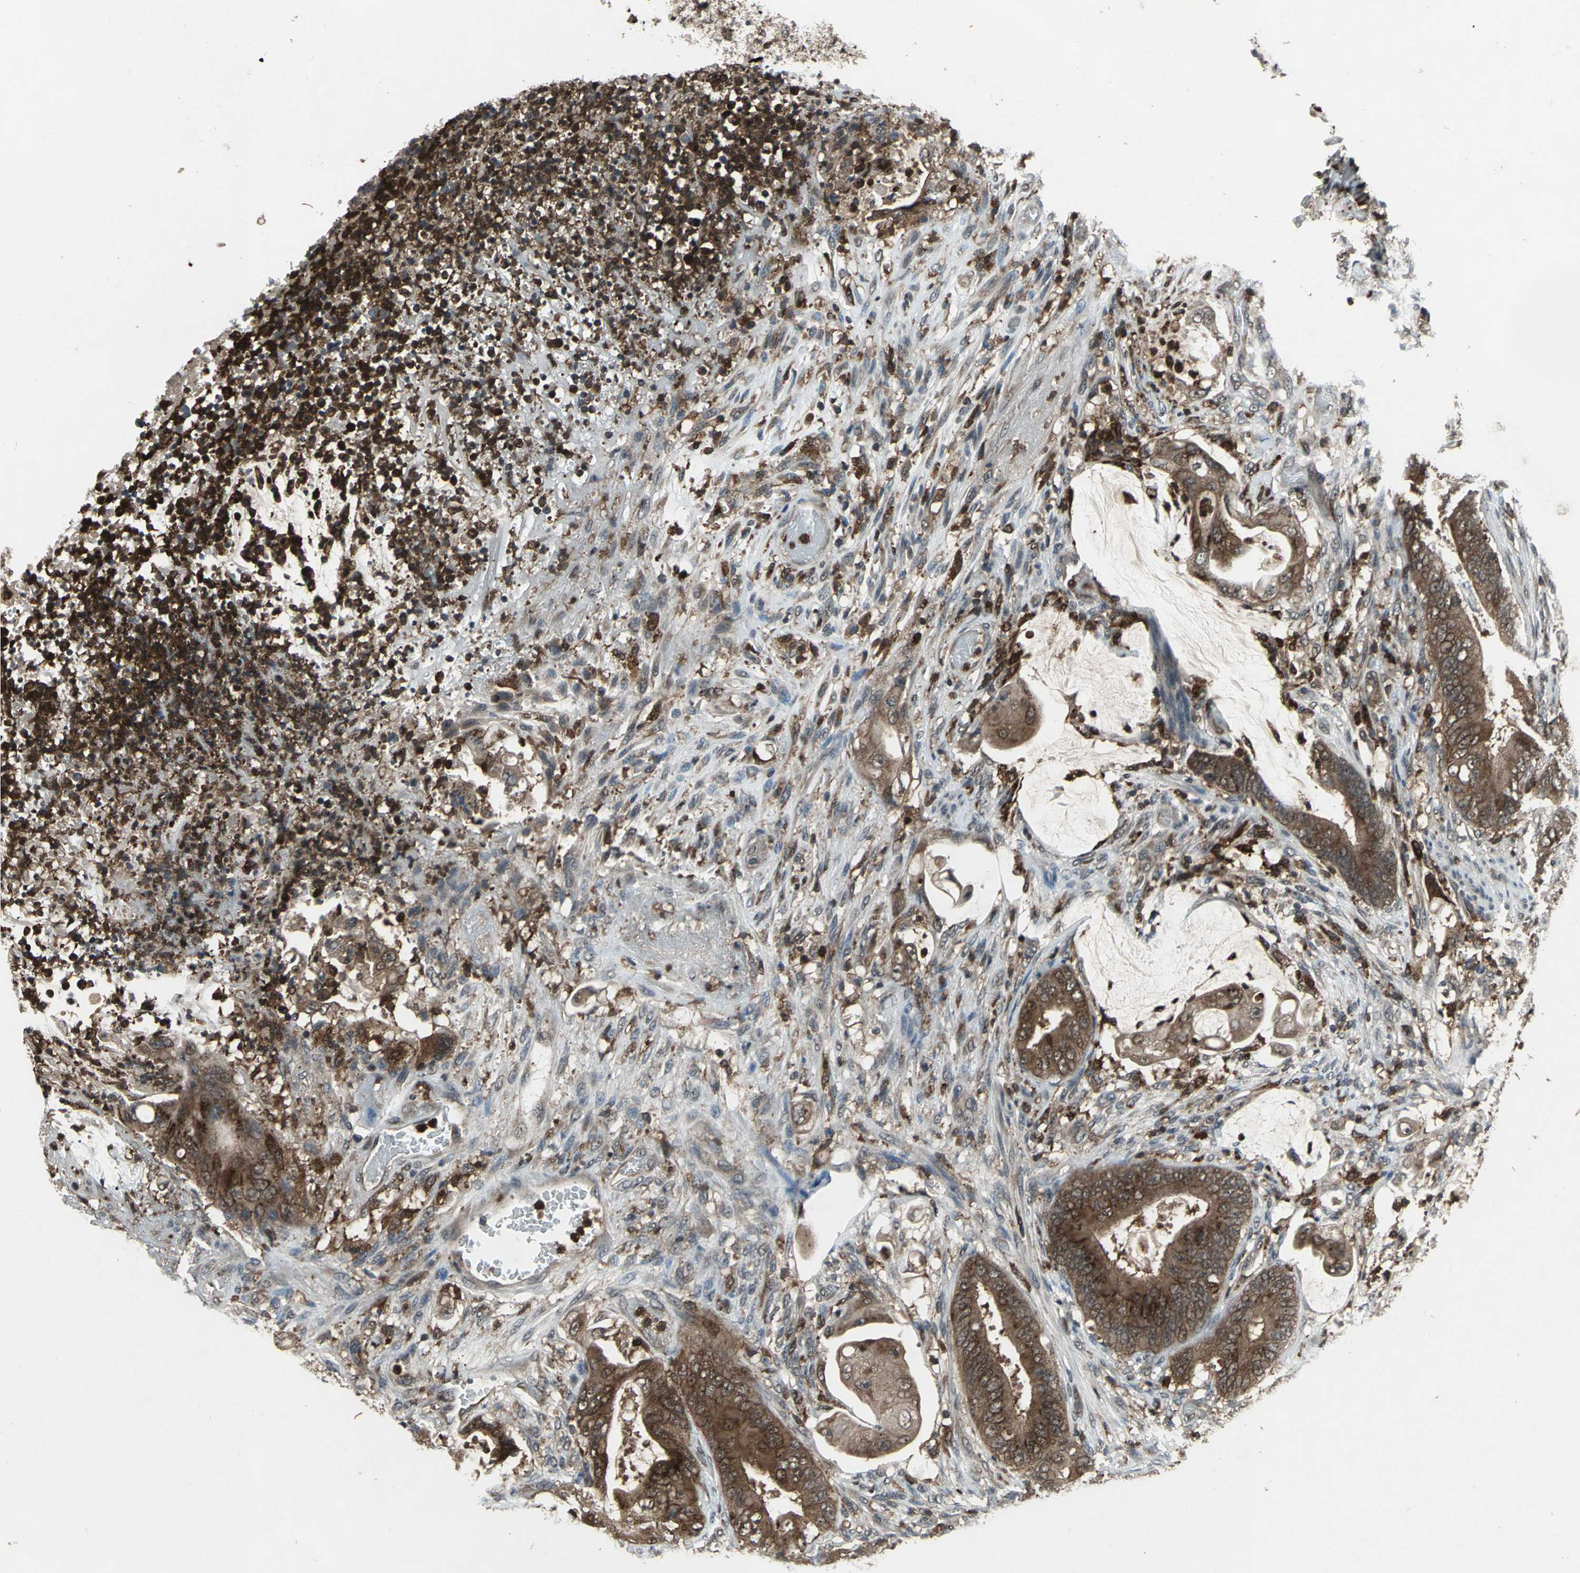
{"staining": {"intensity": "strong", "quantity": ">75%", "location": "cytoplasmic/membranous"}, "tissue": "stomach cancer", "cell_type": "Tumor cells", "image_type": "cancer", "snomed": [{"axis": "morphology", "description": "Adenocarcinoma, NOS"}, {"axis": "topography", "description": "Stomach"}], "caption": "Brown immunohistochemical staining in adenocarcinoma (stomach) demonstrates strong cytoplasmic/membranous positivity in approximately >75% of tumor cells.", "gene": "PYCARD", "patient": {"sex": "female", "age": 73}}